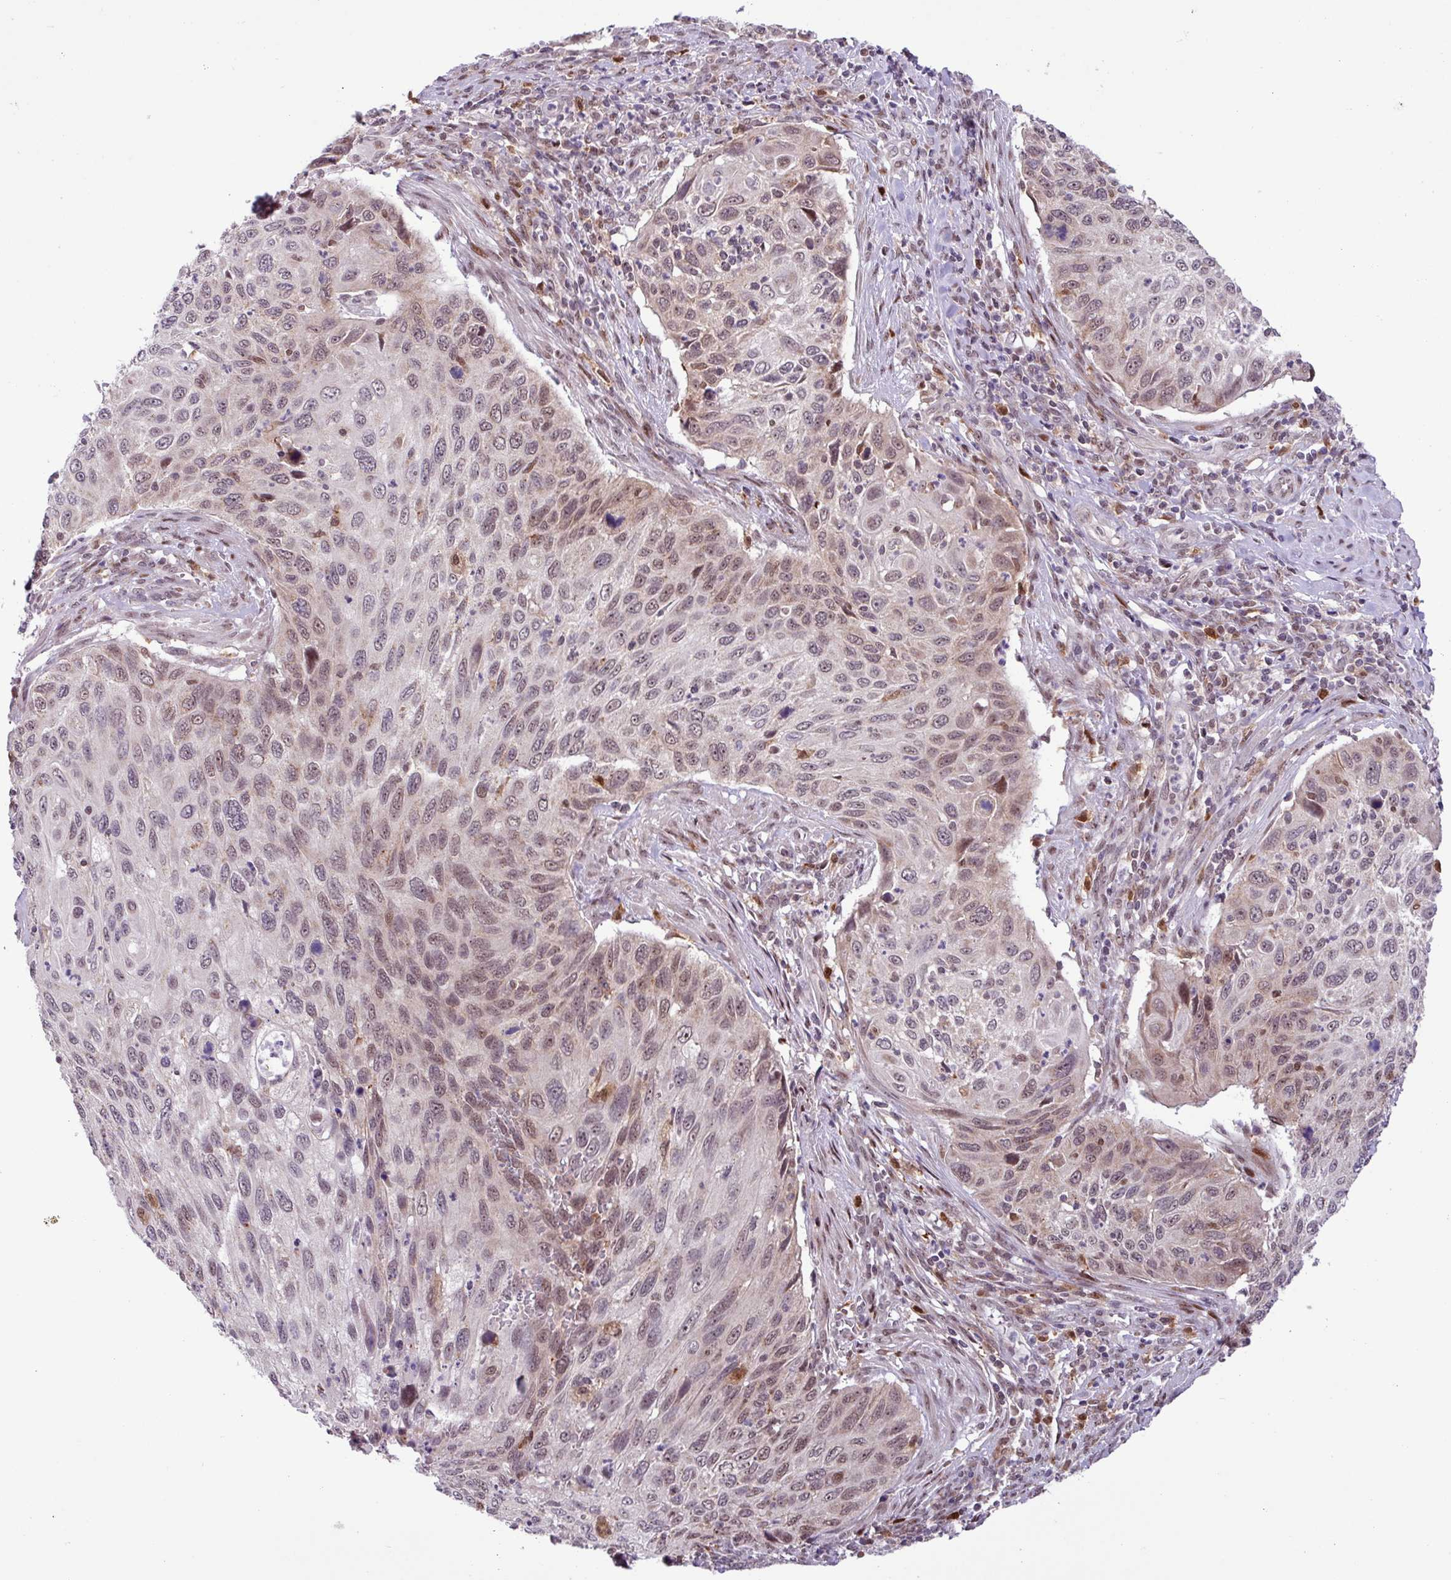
{"staining": {"intensity": "moderate", "quantity": "25%-75%", "location": "nuclear"}, "tissue": "cervical cancer", "cell_type": "Tumor cells", "image_type": "cancer", "snomed": [{"axis": "morphology", "description": "Squamous cell carcinoma, NOS"}, {"axis": "topography", "description": "Cervix"}], "caption": "A photomicrograph of human cervical cancer stained for a protein displays moderate nuclear brown staining in tumor cells.", "gene": "BRD3", "patient": {"sex": "female", "age": 70}}